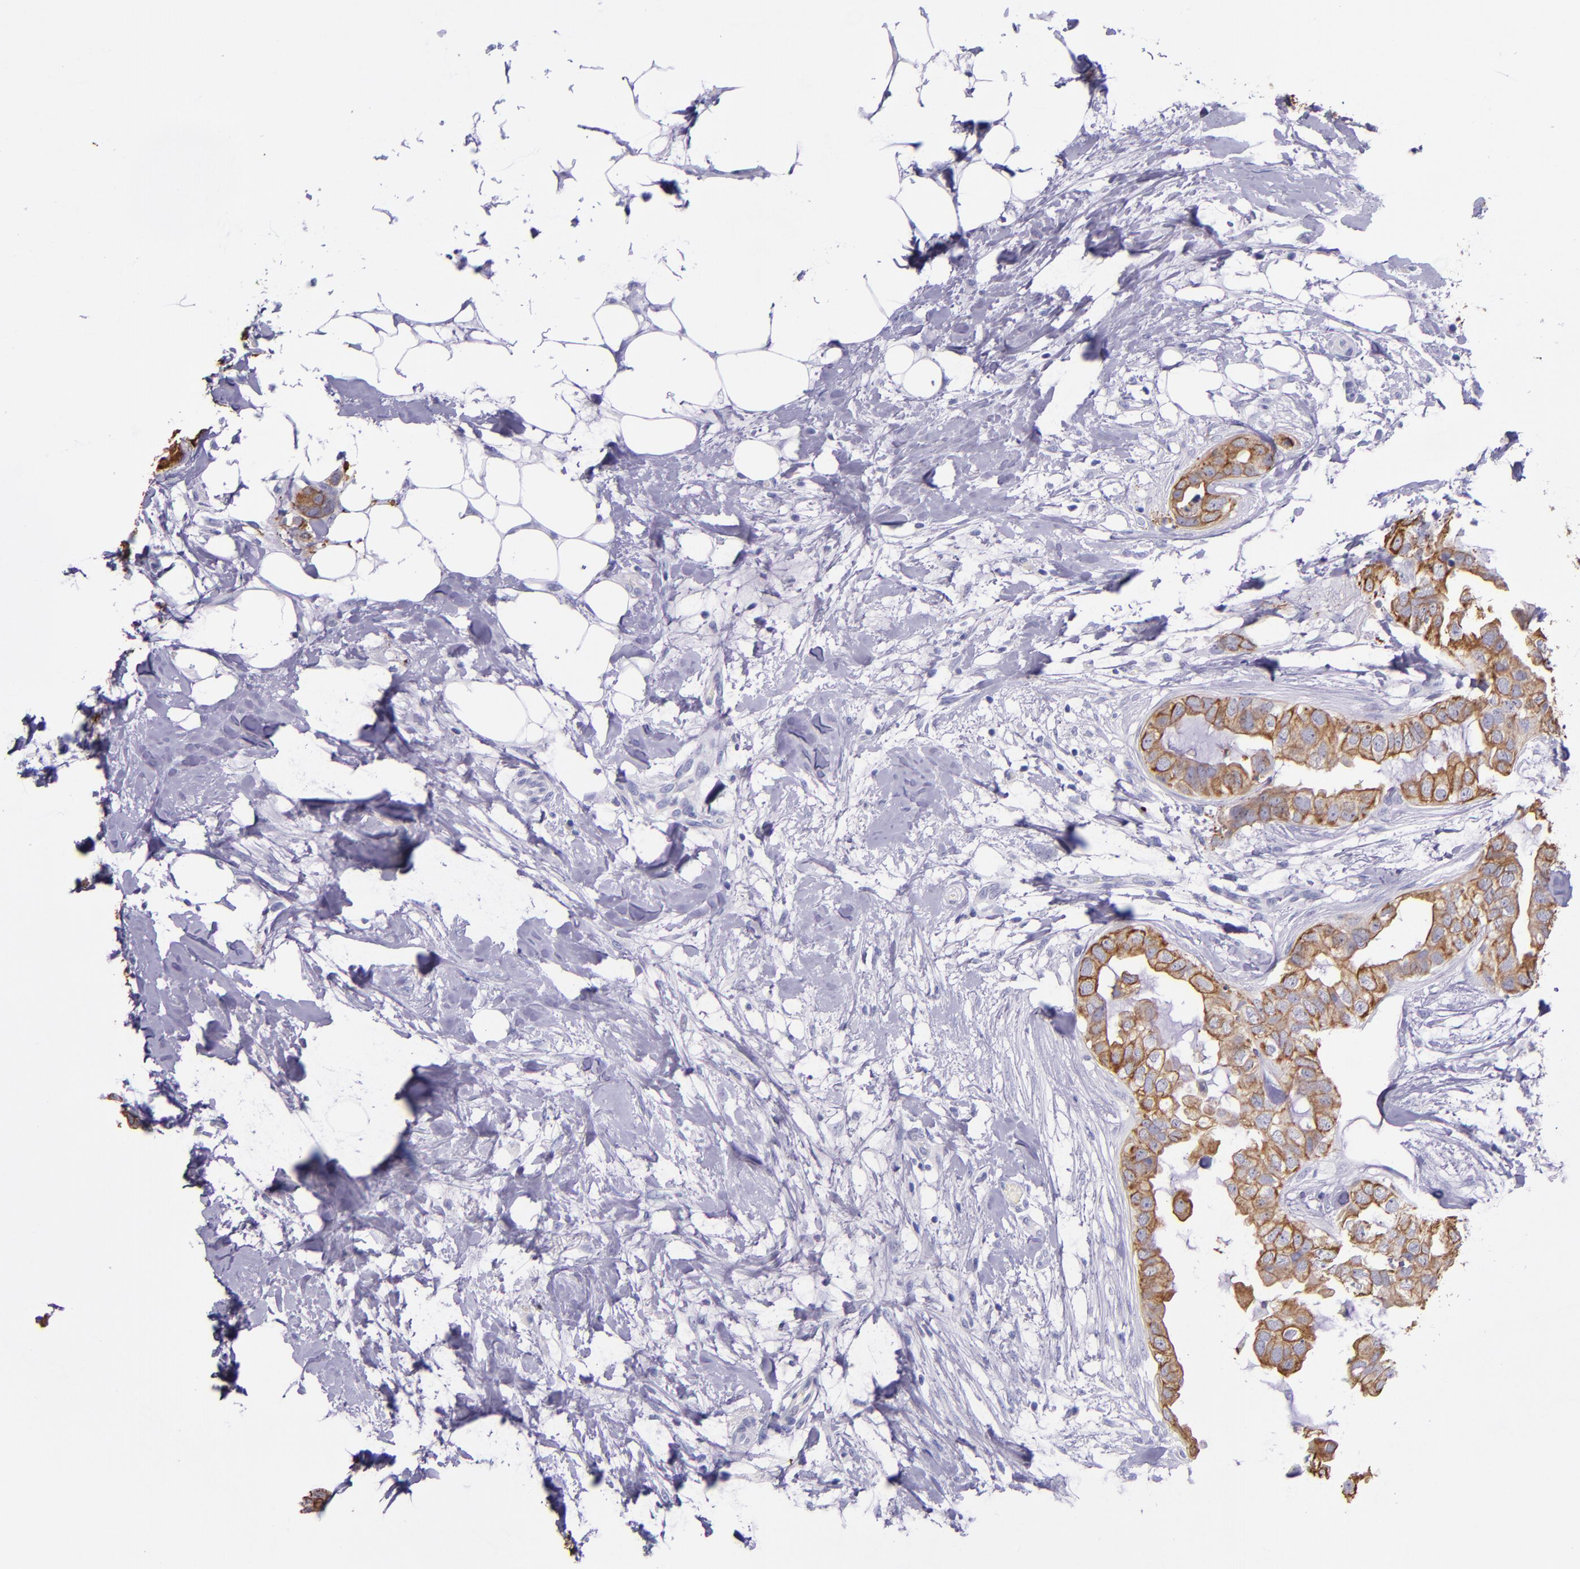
{"staining": {"intensity": "moderate", "quantity": ">75%", "location": "cytoplasmic/membranous"}, "tissue": "breast cancer", "cell_type": "Tumor cells", "image_type": "cancer", "snomed": [{"axis": "morphology", "description": "Duct carcinoma"}, {"axis": "topography", "description": "Breast"}], "caption": "DAB (3,3'-diaminobenzidine) immunohistochemical staining of human infiltrating ductal carcinoma (breast) shows moderate cytoplasmic/membranous protein staining in about >75% of tumor cells.", "gene": "KRT4", "patient": {"sex": "female", "age": 40}}